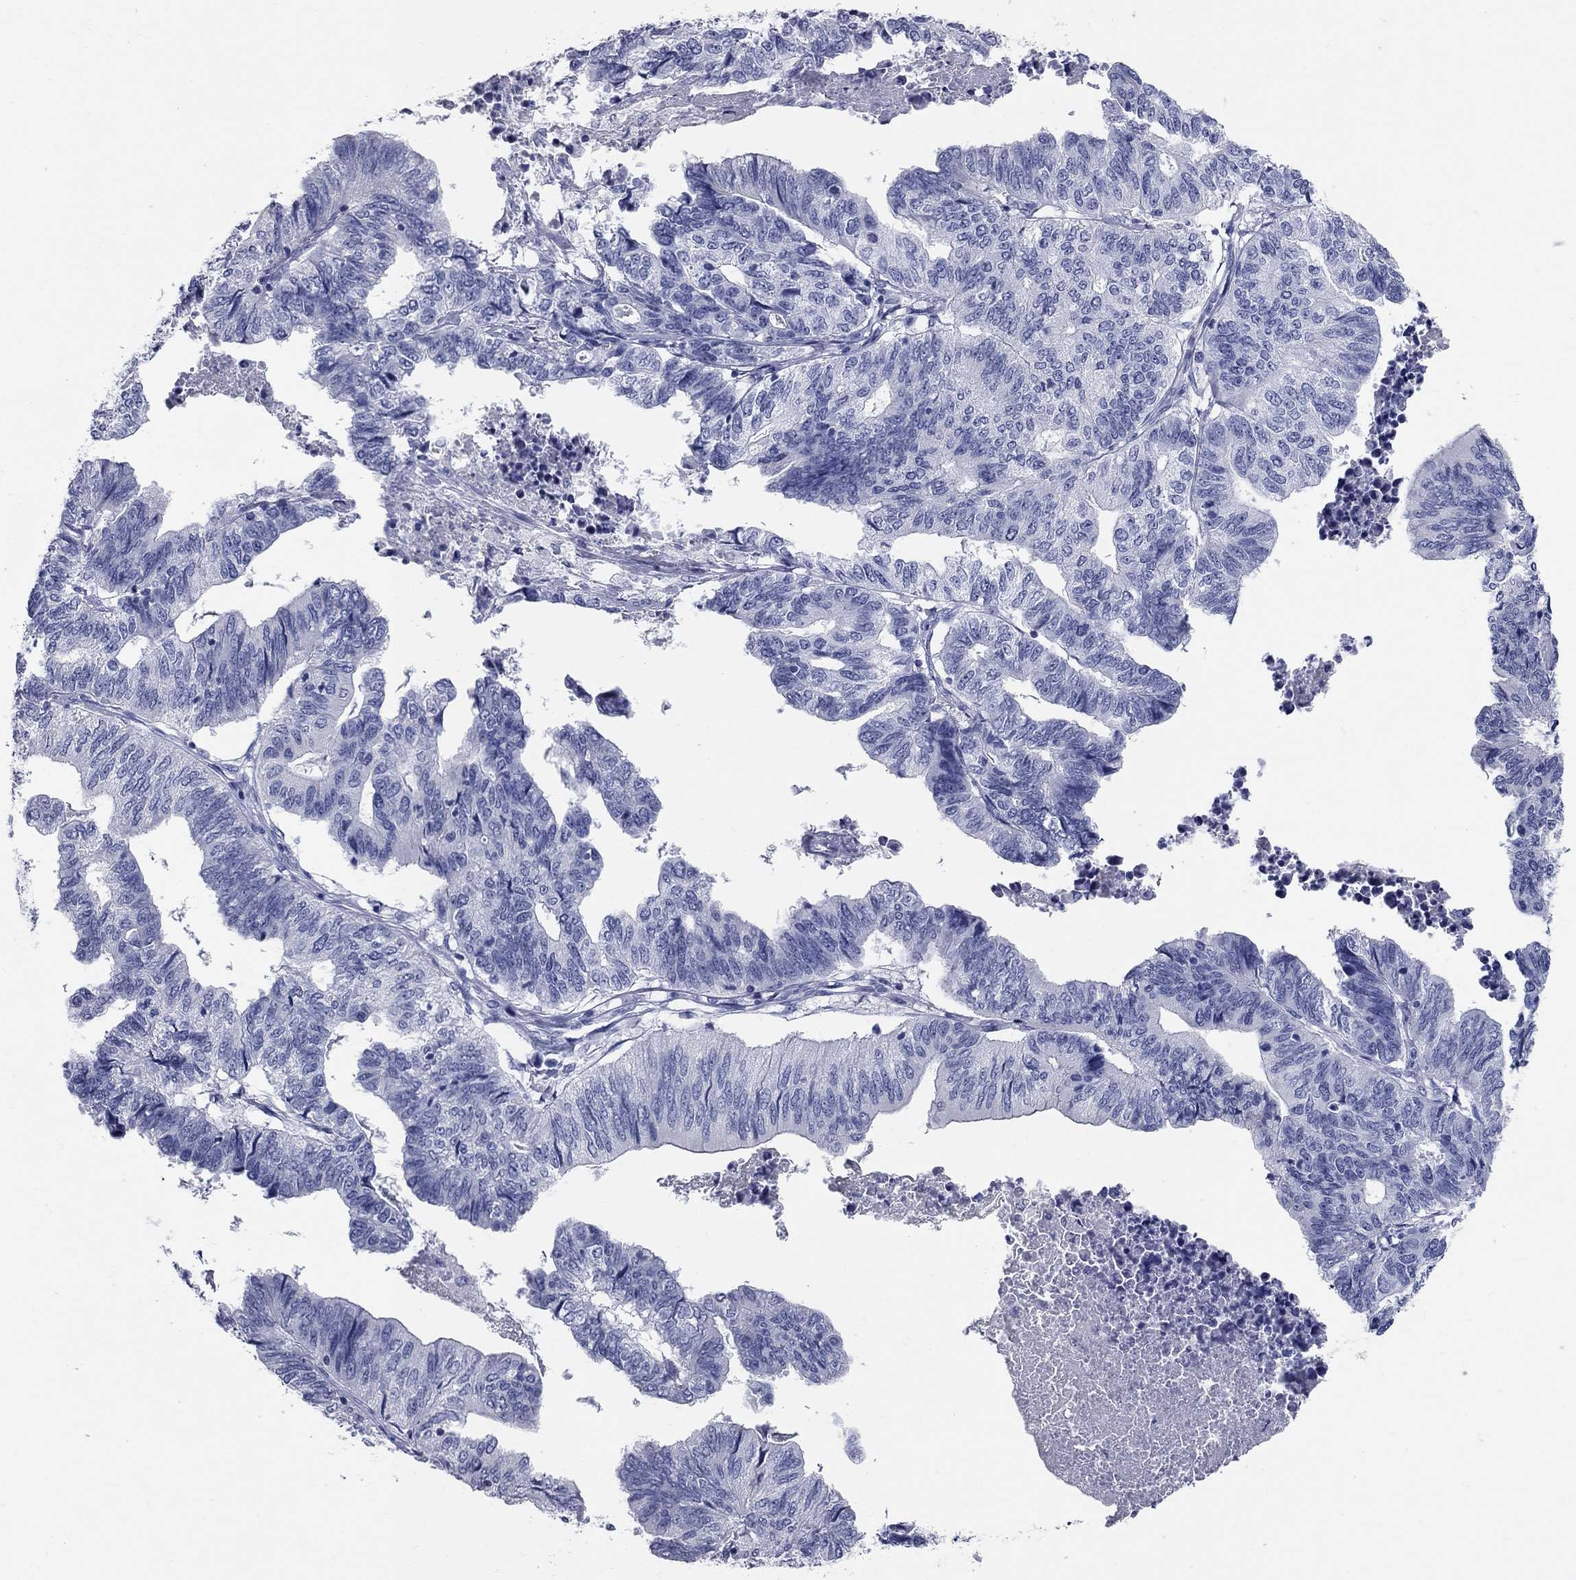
{"staining": {"intensity": "negative", "quantity": "none", "location": "none"}, "tissue": "stomach cancer", "cell_type": "Tumor cells", "image_type": "cancer", "snomed": [{"axis": "morphology", "description": "Adenocarcinoma, NOS"}, {"axis": "topography", "description": "Stomach, upper"}], "caption": "Immunohistochemistry micrograph of neoplastic tissue: stomach cancer stained with DAB (3,3'-diaminobenzidine) shows no significant protein positivity in tumor cells. (IHC, brightfield microscopy, high magnification).", "gene": "SYT12", "patient": {"sex": "female", "age": 67}}